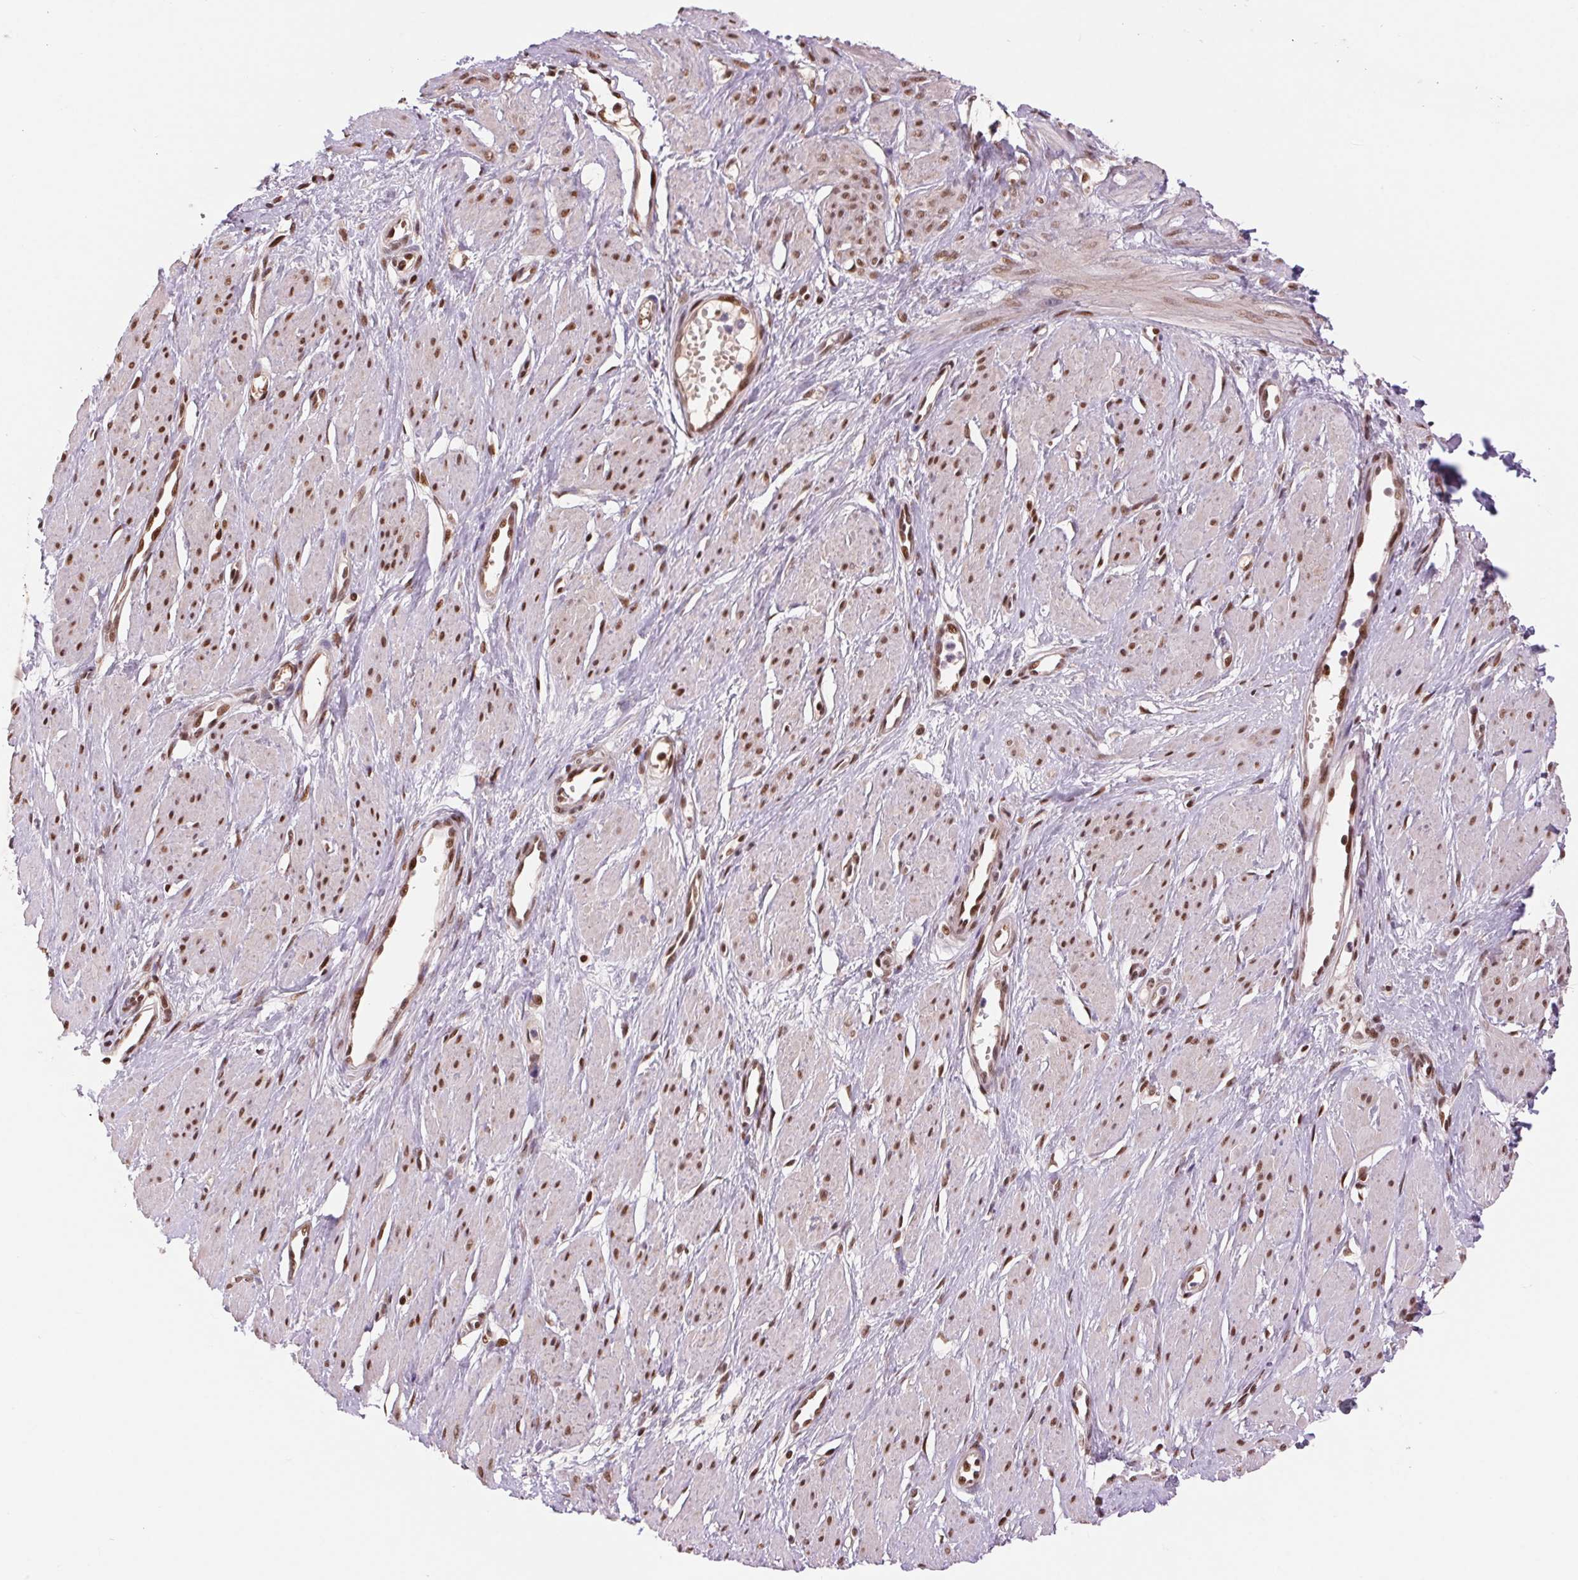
{"staining": {"intensity": "moderate", "quantity": ">75%", "location": "nuclear"}, "tissue": "smooth muscle", "cell_type": "Smooth muscle cells", "image_type": "normal", "snomed": [{"axis": "morphology", "description": "Normal tissue, NOS"}, {"axis": "topography", "description": "Smooth muscle"}, {"axis": "topography", "description": "Uterus"}], "caption": "DAB immunohistochemical staining of benign smooth muscle shows moderate nuclear protein positivity in approximately >75% of smooth muscle cells. (DAB IHC with brightfield microscopy, high magnification).", "gene": "RAD23A", "patient": {"sex": "female", "age": 39}}